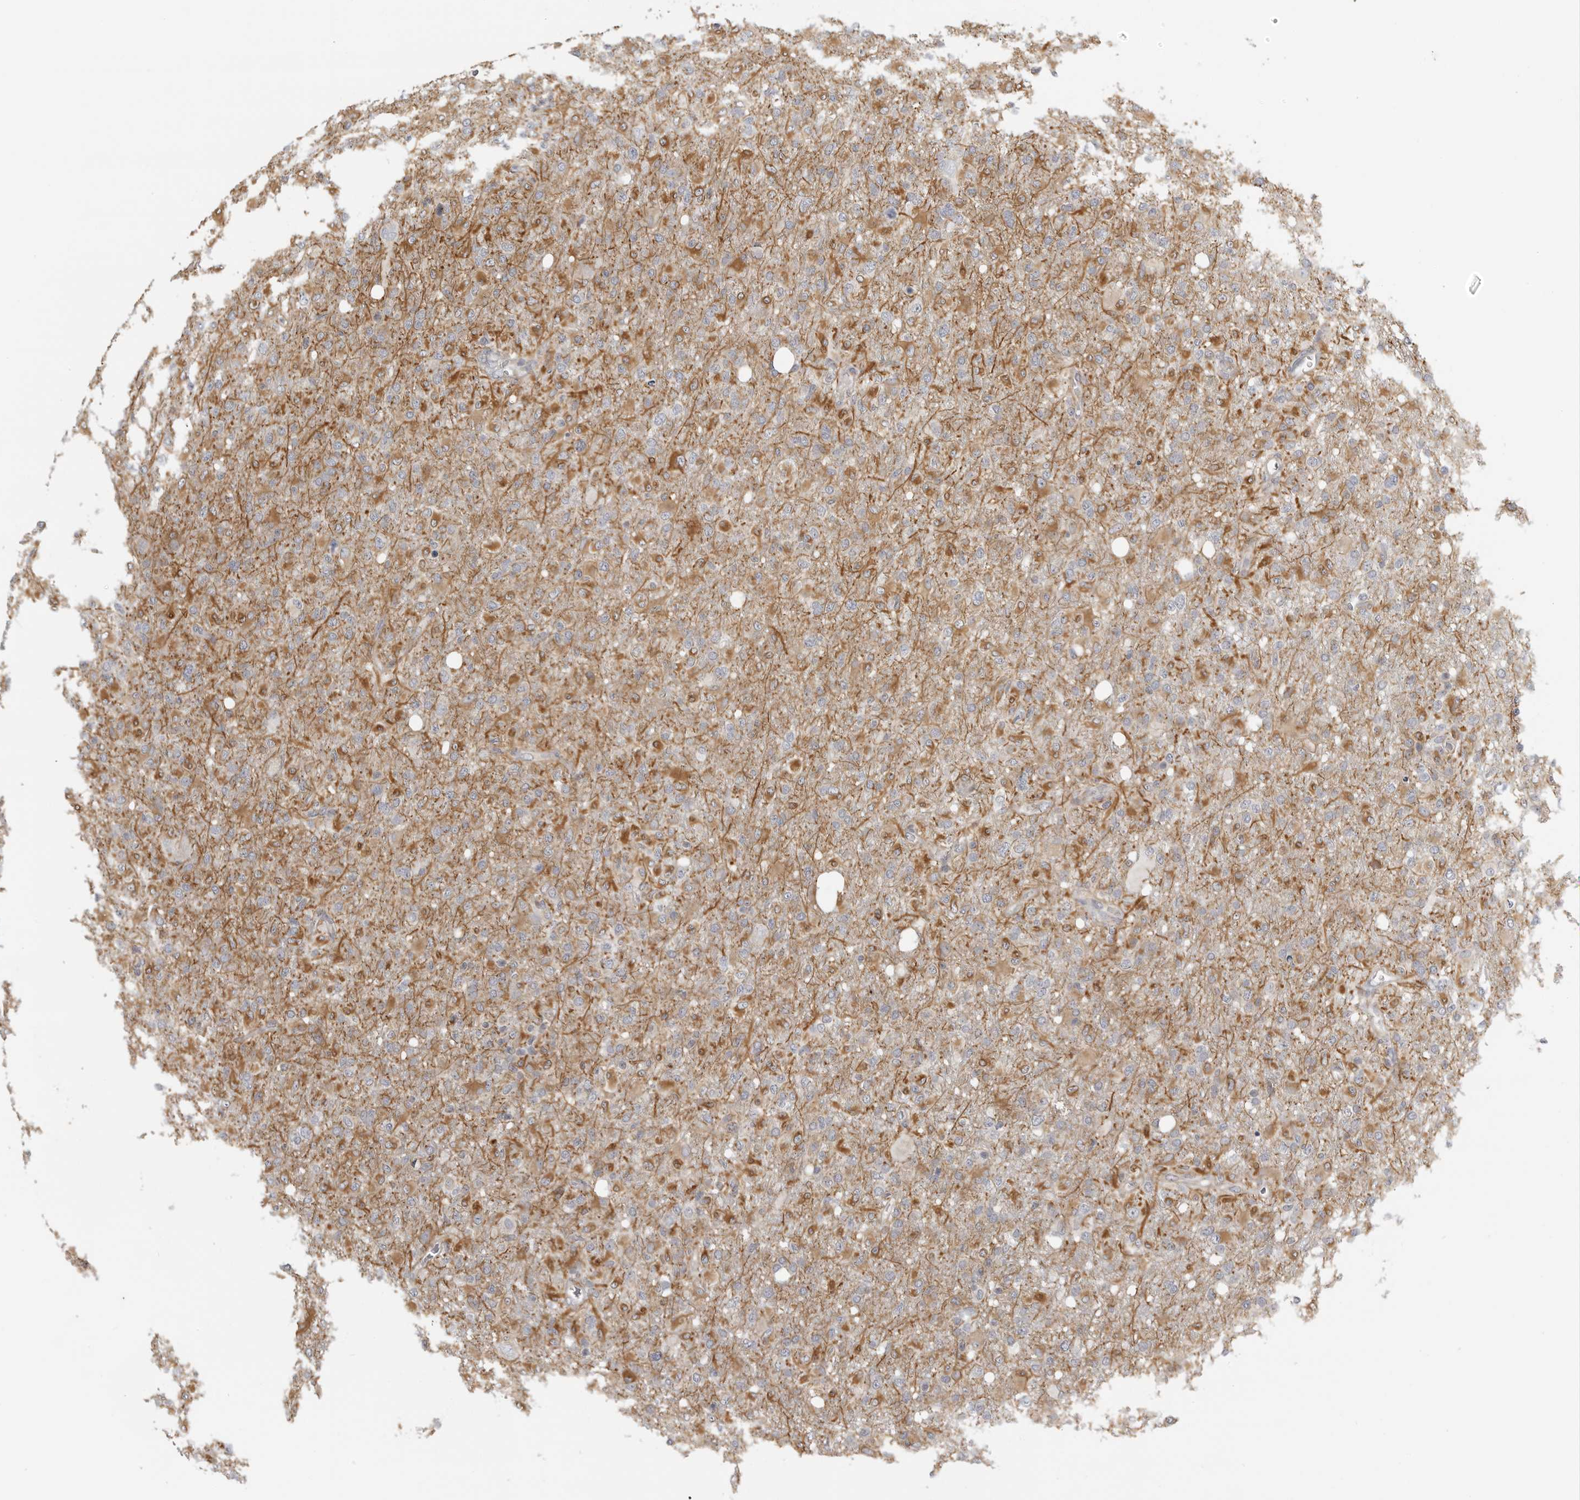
{"staining": {"intensity": "moderate", "quantity": "<25%", "location": "cytoplasmic/membranous"}, "tissue": "glioma", "cell_type": "Tumor cells", "image_type": "cancer", "snomed": [{"axis": "morphology", "description": "Glioma, malignant, High grade"}, {"axis": "topography", "description": "Brain"}], "caption": "An image showing moderate cytoplasmic/membranous staining in about <25% of tumor cells in glioma, as visualized by brown immunohistochemical staining.", "gene": "RXFP3", "patient": {"sex": "female", "age": 57}}